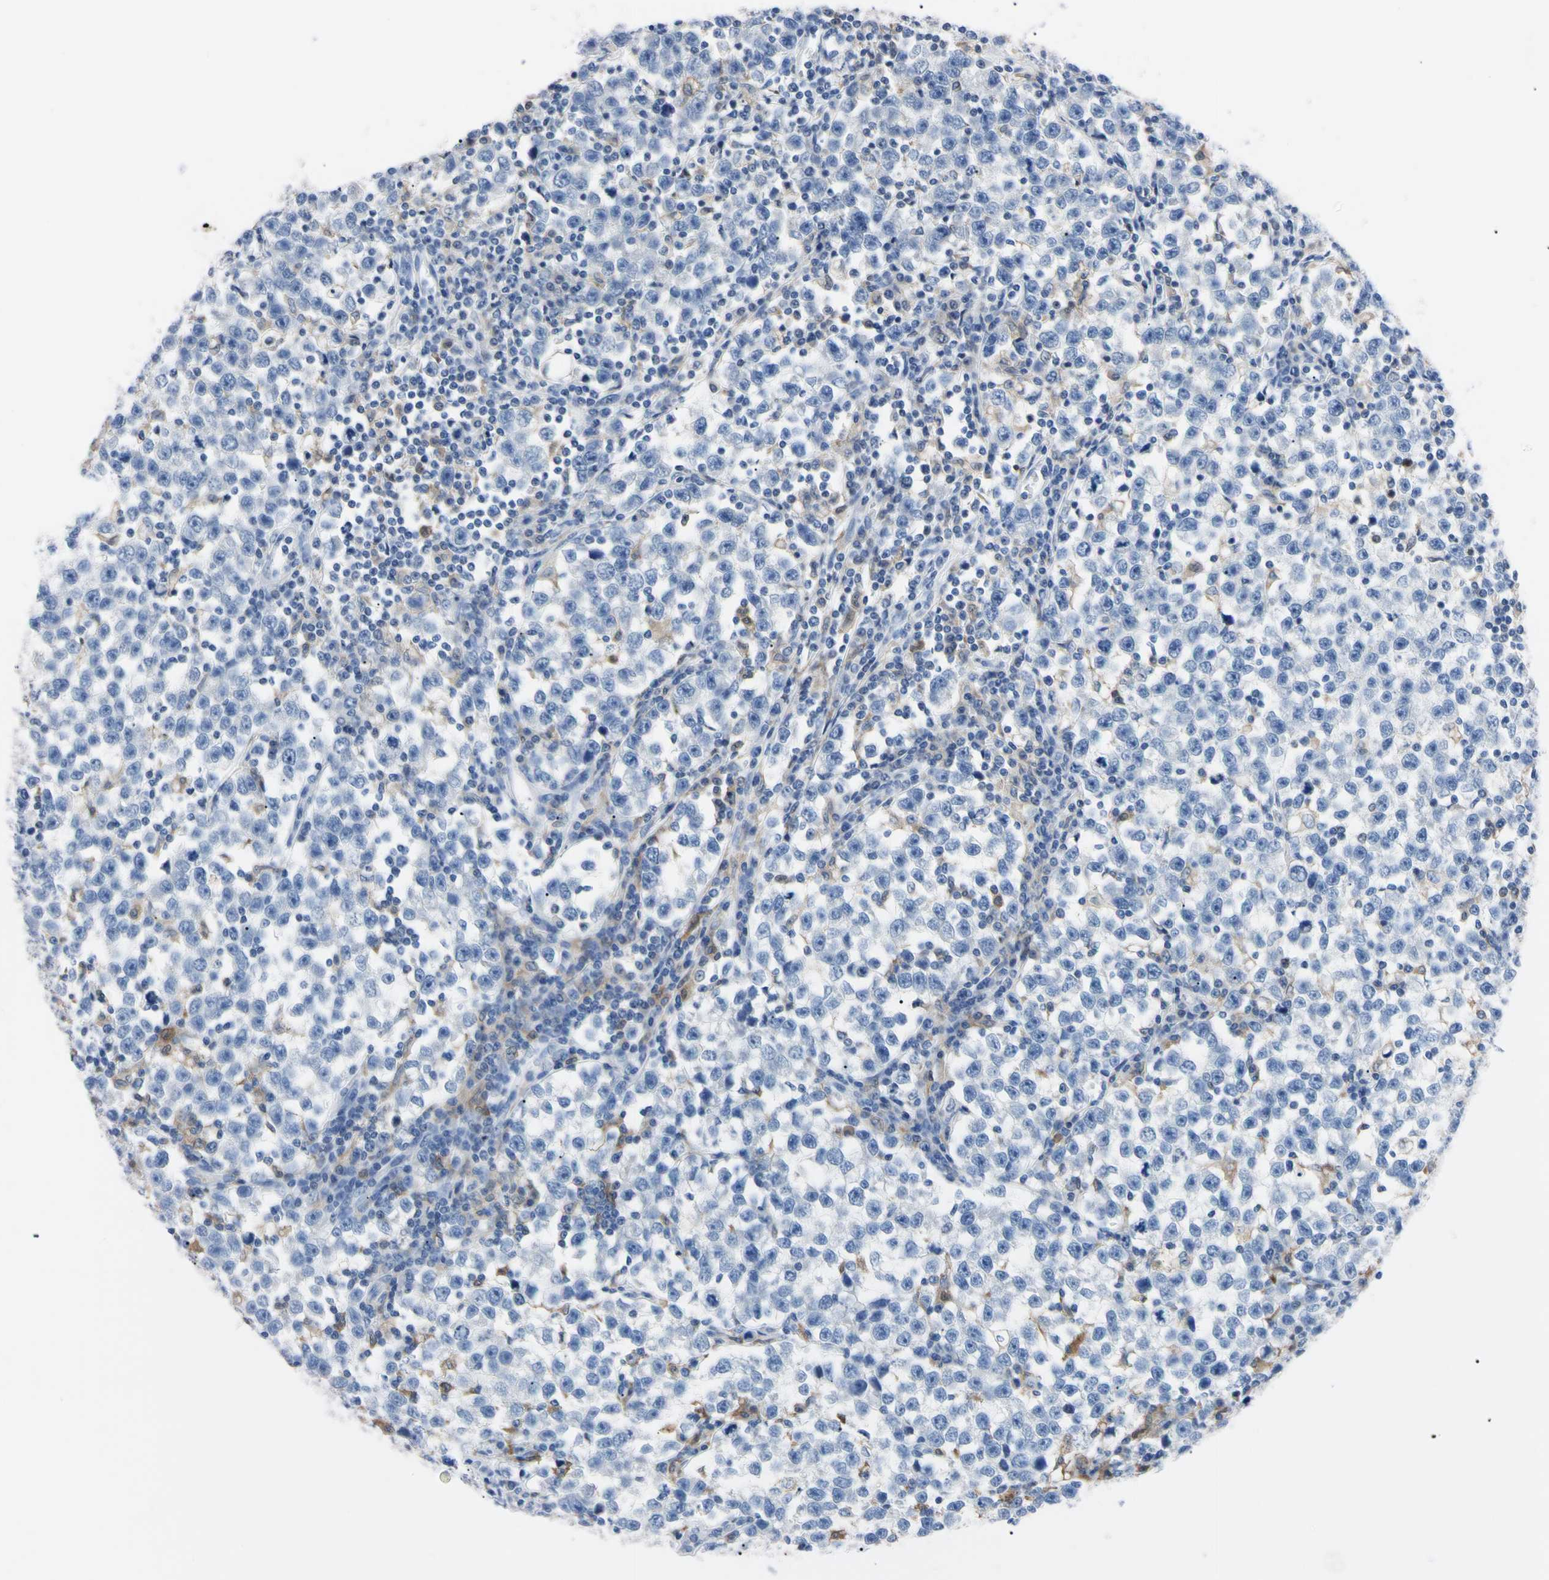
{"staining": {"intensity": "negative", "quantity": "none", "location": "none"}, "tissue": "testis cancer", "cell_type": "Tumor cells", "image_type": "cancer", "snomed": [{"axis": "morphology", "description": "Seminoma, NOS"}, {"axis": "topography", "description": "Testis"}], "caption": "Tumor cells show no significant protein staining in testis cancer (seminoma).", "gene": "NCF4", "patient": {"sex": "male", "age": 43}}